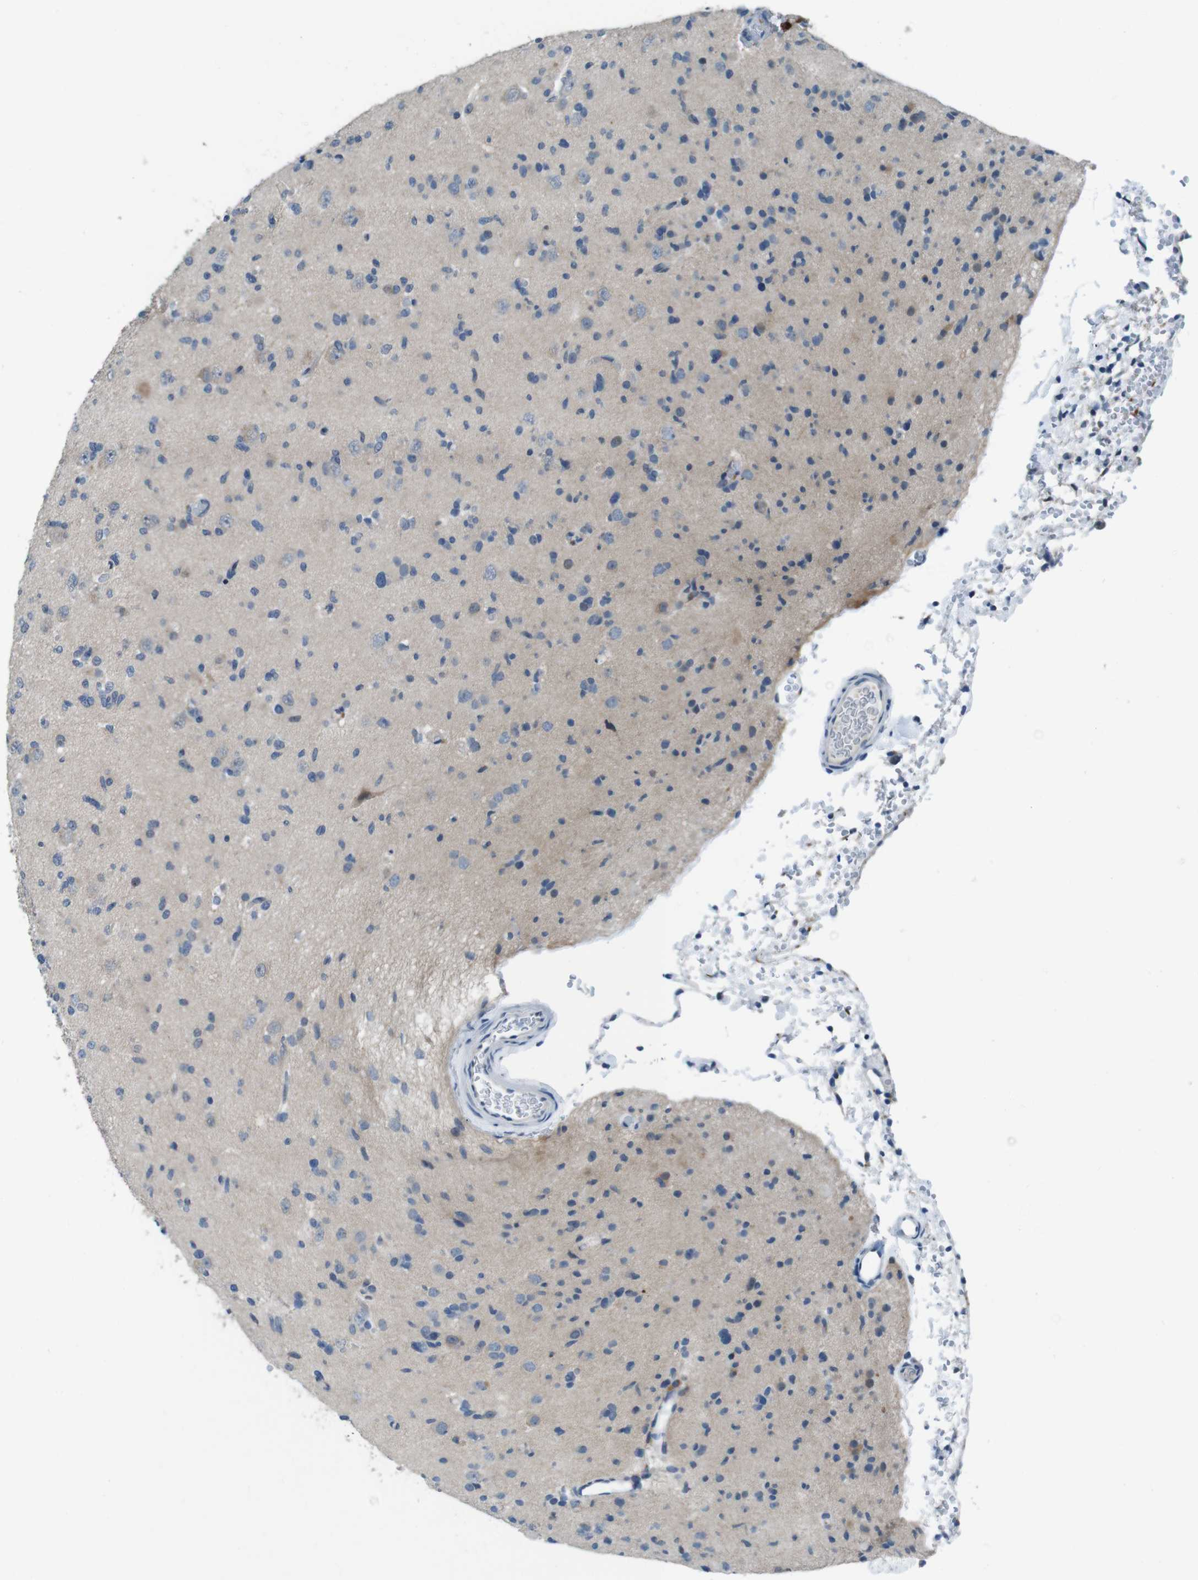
{"staining": {"intensity": "weak", "quantity": "<25%", "location": "cytoplasmic/membranous"}, "tissue": "glioma", "cell_type": "Tumor cells", "image_type": "cancer", "snomed": [{"axis": "morphology", "description": "Glioma, malignant, Low grade"}, {"axis": "topography", "description": "Brain"}], "caption": "IHC image of neoplastic tissue: human malignant low-grade glioma stained with DAB (3,3'-diaminobenzidine) reveals no significant protein staining in tumor cells.", "gene": "LRP5", "patient": {"sex": "female", "age": 22}}